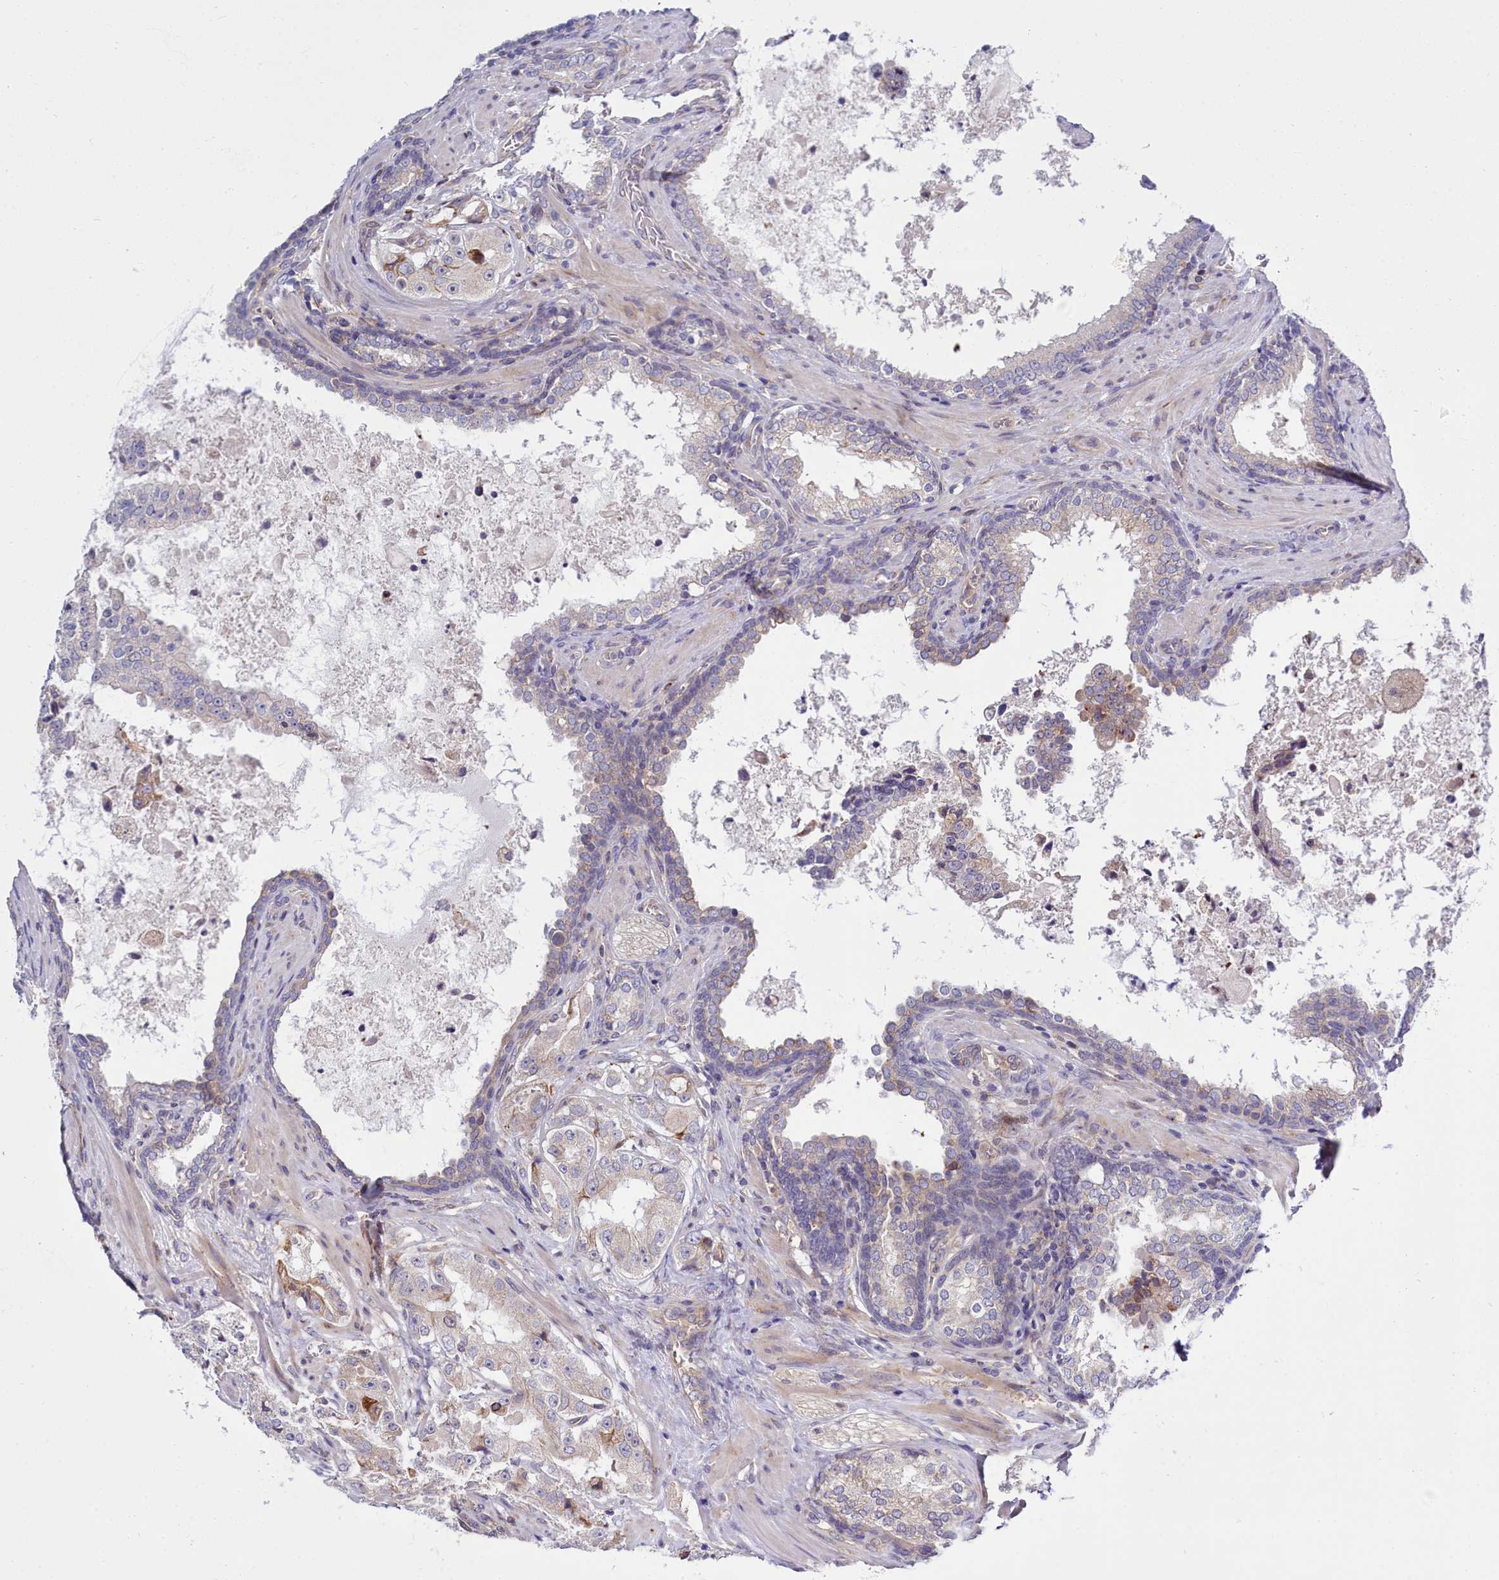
{"staining": {"intensity": "moderate", "quantity": "<25%", "location": "cytoplasmic/membranous"}, "tissue": "prostate cancer", "cell_type": "Tumor cells", "image_type": "cancer", "snomed": [{"axis": "morphology", "description": "Adenocarcinoma, High grade"}, {"axis": "topography", "description": "Prostate"}], "caption": "Immunohistochemistry micrograph of neoplastic tissue: prostate adenocarcinoma (high-grade) stained using IHC displays low levels of moderate protein expression localized specifically in the cytoplasmic/membranous of tumor cells, appearing as a cytoplasmic/membranous brown color.", "gene": "RAPGEF4", "patient": {"sex": "male", "age": 73}}